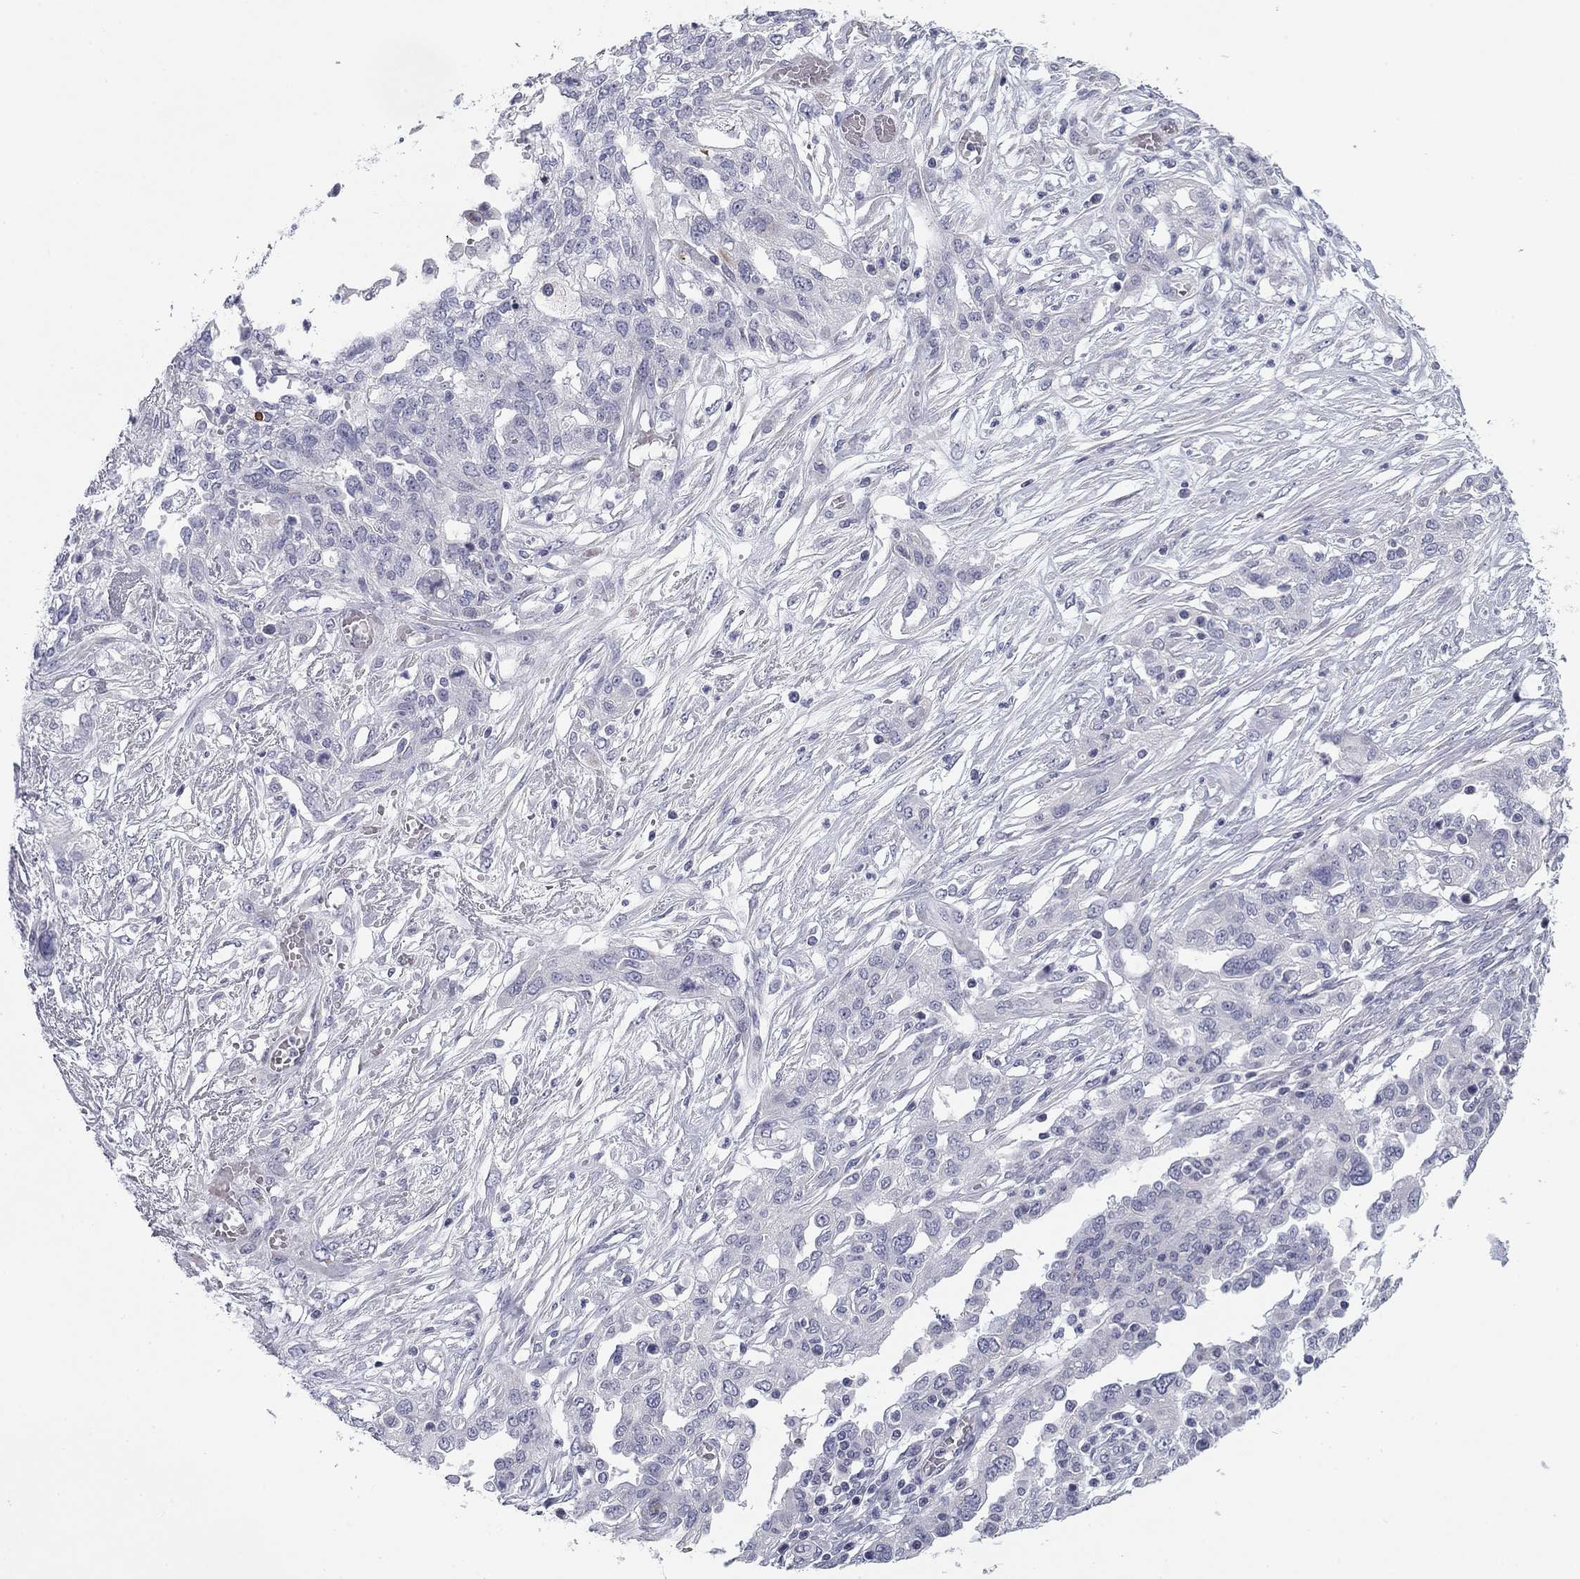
{"staining": {"intensity": "negative", "quantity": "none", "location": "none"}, "tissue": "ovarian cancer", "cell_type": "Tumor cells", "image_type": "cancer", "snomed": [{"axis": "morphology", "description": "Cystadenocarcinoma, serous, NOS"}, {"axis": "topography", "description": "Ovary"}], "caption": "Image shows no protein staining in tumor cells of ovarian cancer (serous cystadenocarcinoma) tissue.", "gene": "PRPH", "patient": {"sex": "female", "age": 67}}